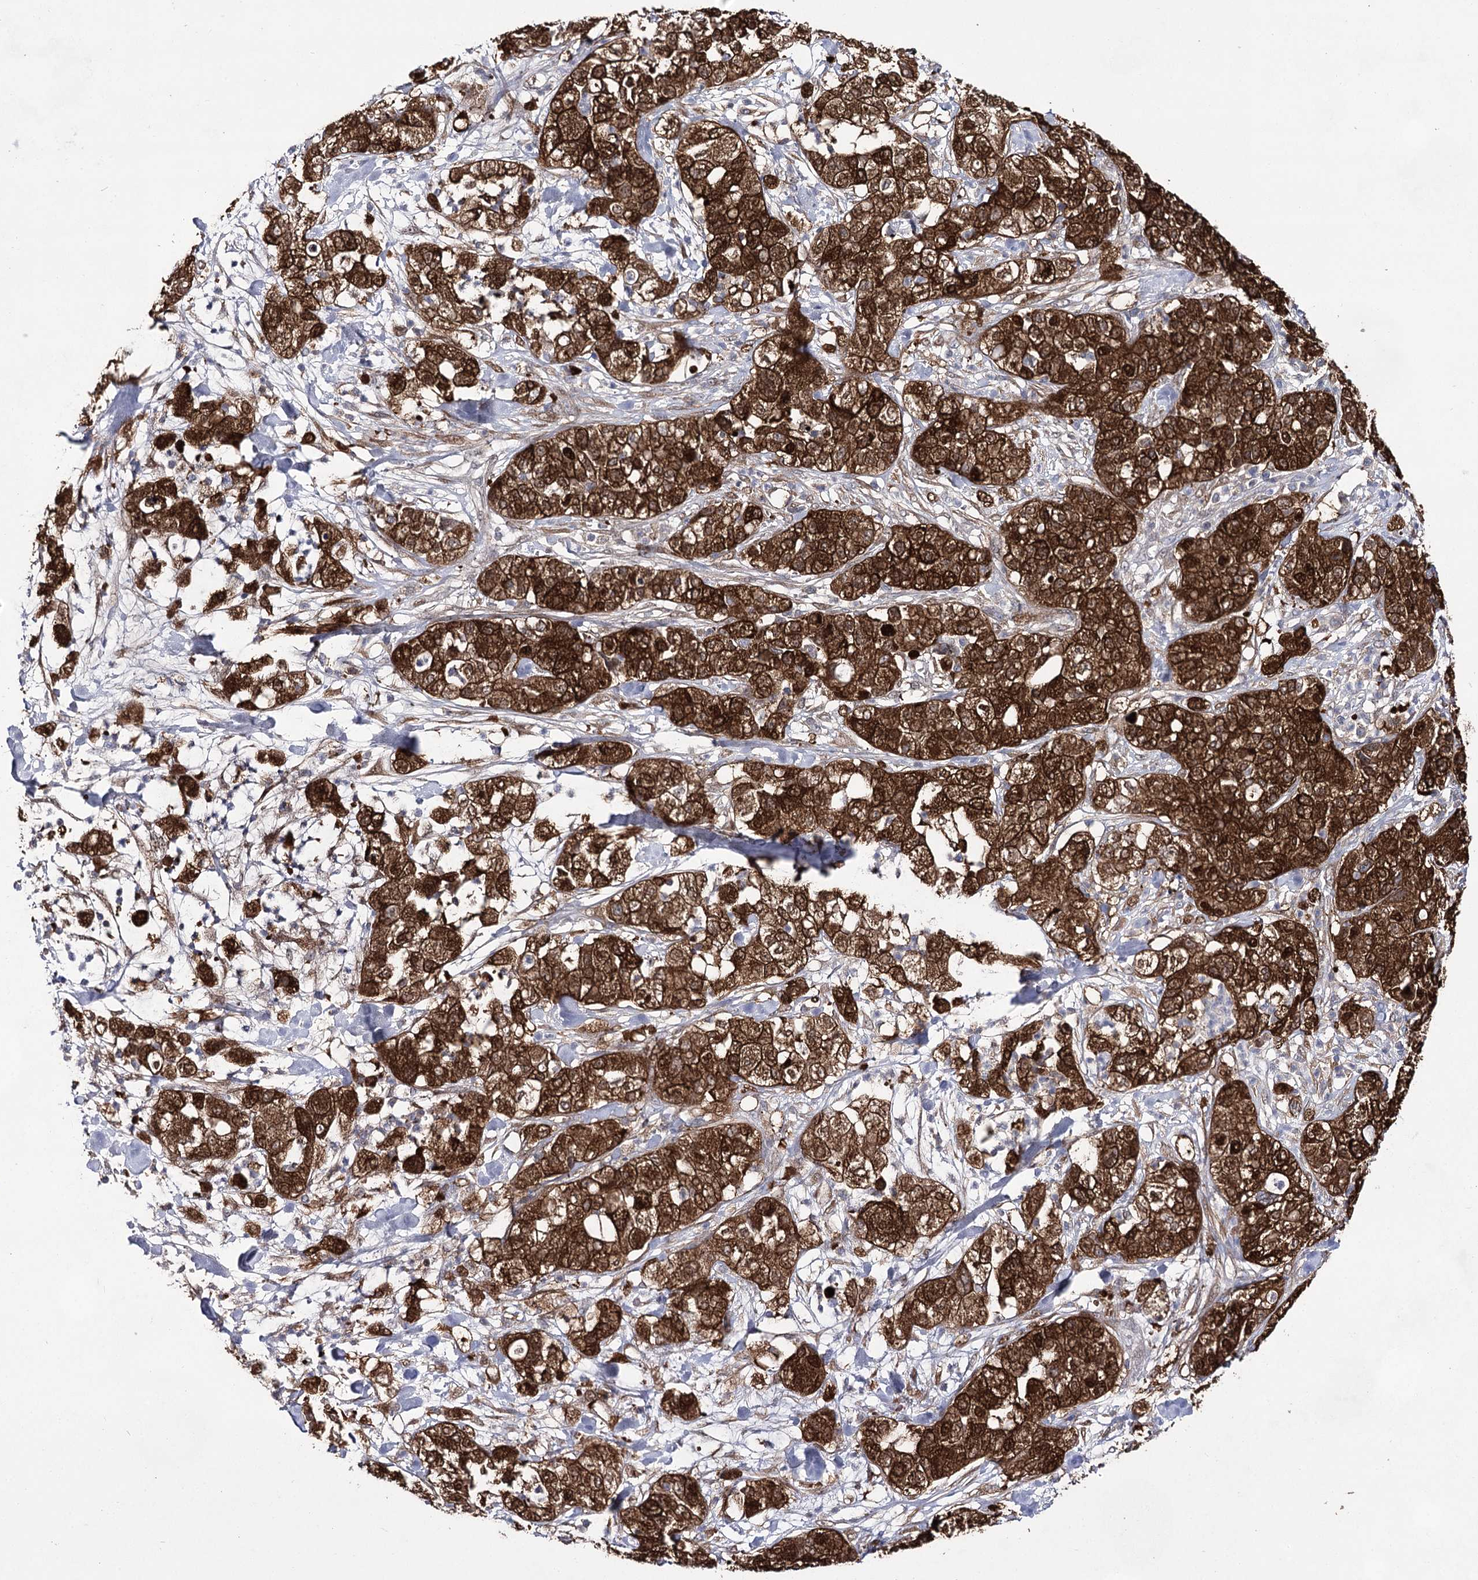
{"staining": {"intensity": "strong", "quantity": ">75%", "location": "cytoplasmic/membranous"}, "tissue": "pancreatic cancer", "cell_type": "Tumor cells", "image_type": "cancer", "snomed": [{"axis": "morphology", "description": "Adenocarcinoma, NOS"}, {"axis": "topography", "description": "Pancreas"}], "caption": "Immunohistochemical staining of pancreatic adenocarcinoma displays high levels of strong cytoplasmic/membranous protein expression in approximately >75% of tumor cells. (DAB IHC, brown staining for protein, blue staining for nuclei).", "gene": "UGDH", "patient": {"sex": "female", "age": 78}}